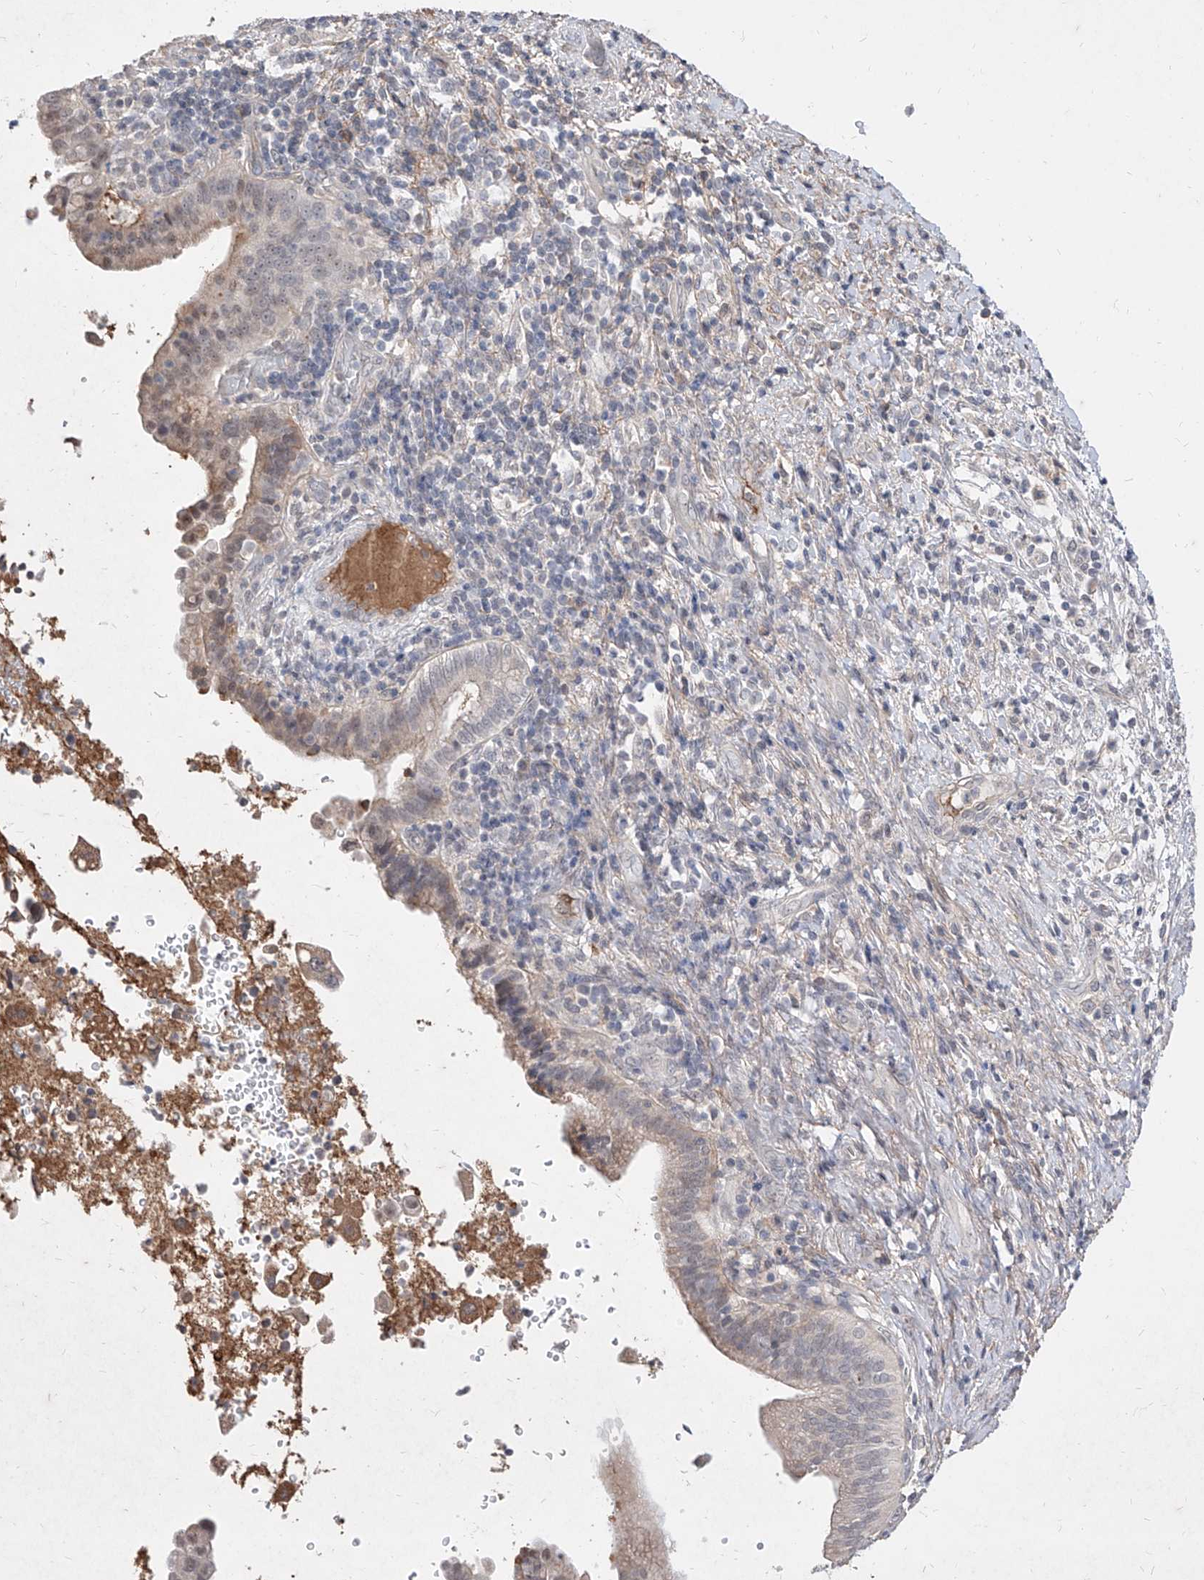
{"staining": {"intensity": "weak", "quantity": "<25%", "location": "cytoplasmic/membranous"}, "tissue": "liver cancer", "cell_type": "Tumor cells", "image_type": "cancer", "snomed": [{"axis": "morphology", "description": "Cholangiocarcinoma"}, {"axis": "topography", "description": "Liver"}], "caption": "A photomicrograph of human cholangiocarcinoma (liver) is negative for staining in tumor cells. (Stains: DAB (3,3'-diaminobenzidine) immunohistochemistry (IHC) with hematoxylin counter stain, Microscopy: brightfield microscopy at high magnification).", "gene": "C4A", "patient": {"sex": "female", "age": 54}}